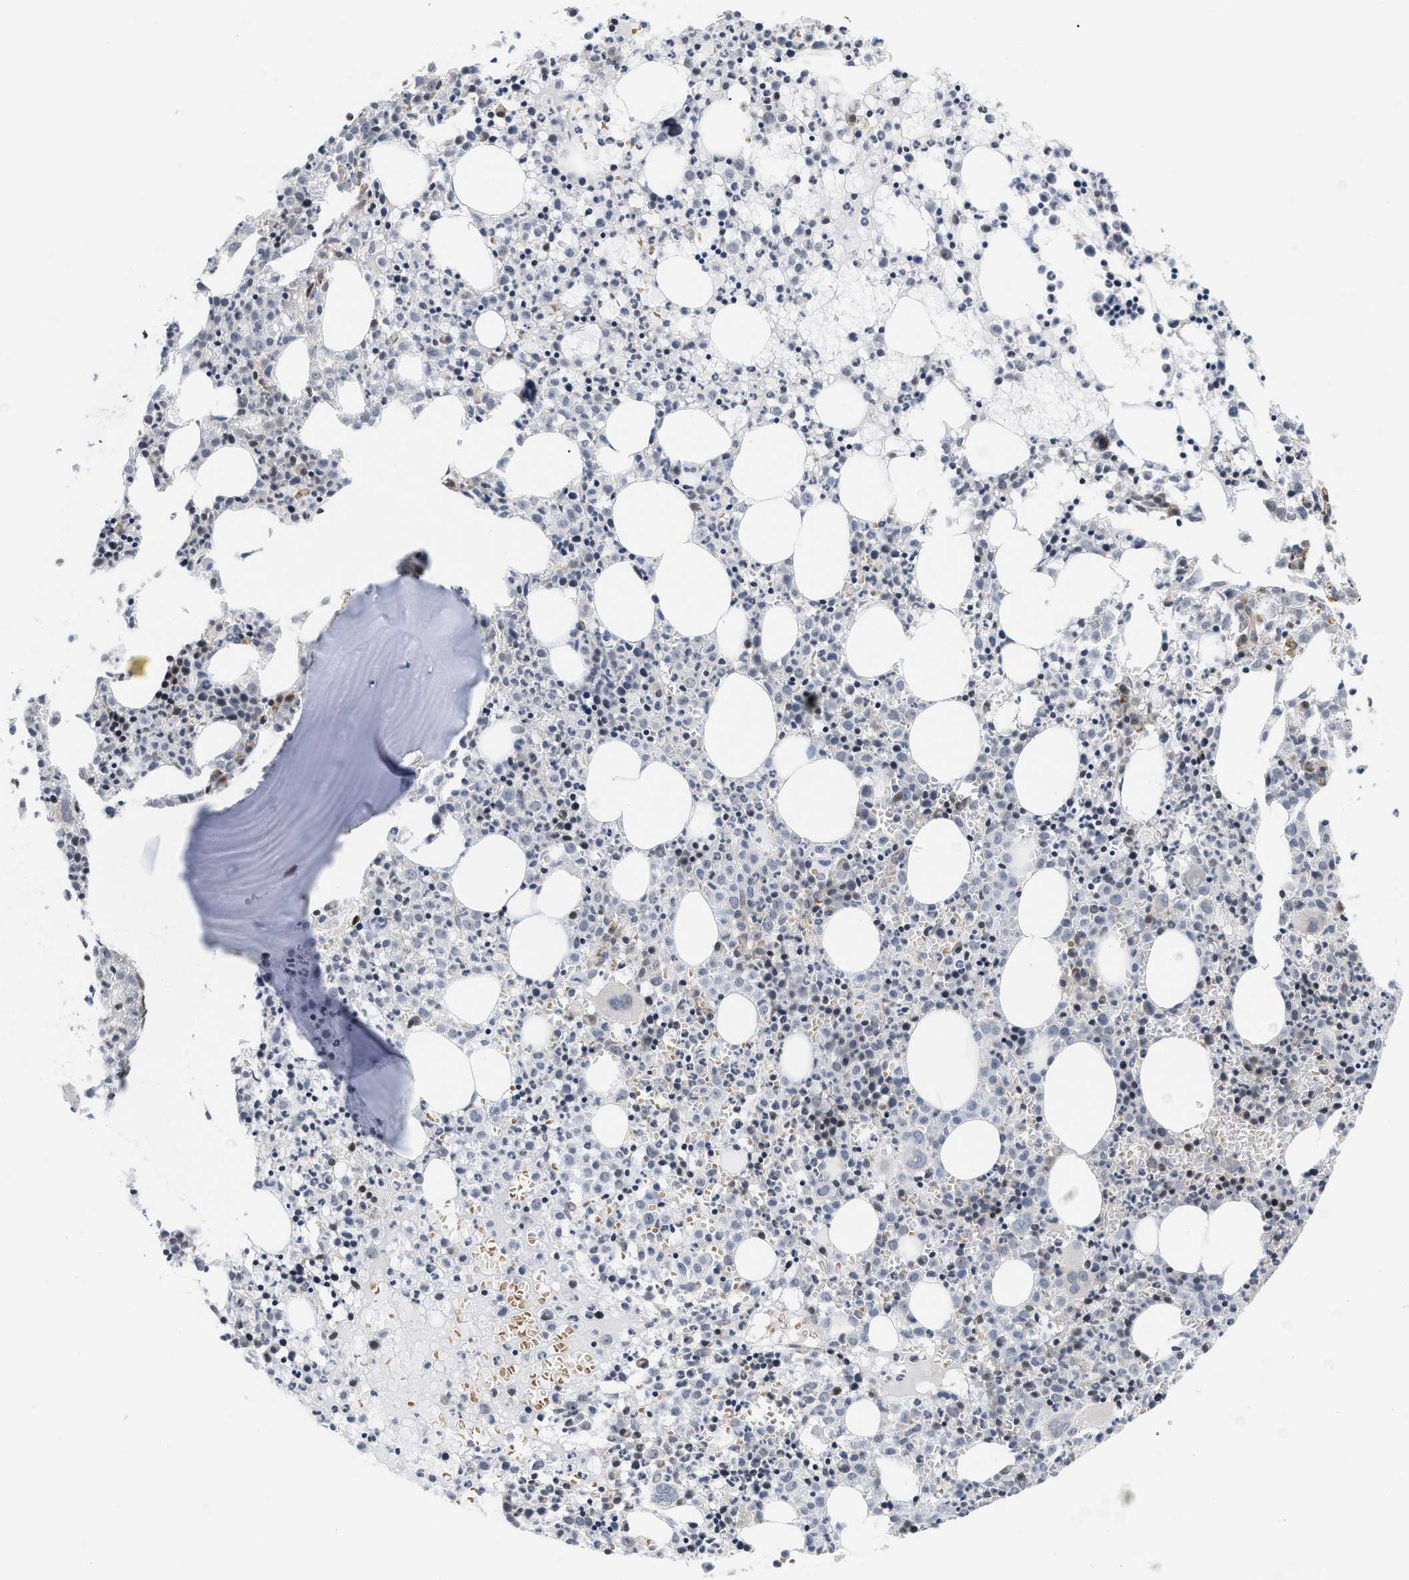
{"staining": {"intensity": "moderate", "quantity": "<25%", "location": "cytoplasmic/membranous,nuclear"}, "tissue": "bone marrow", "cell_type": "Hematopoietic cells", "image_type": "normal", "snomed": [{"axis": "morphology", "description": "Normal tissue, NOS"}, {"axis": "morphology", "description": "Inflammation, NOS"}, {"axis": "topography", "description": "Bone marrow"}], "caption": "IHC (DAB) staining of benign human bone marrow demonstrates moderate cytoplasmic/membranous,nuclear protein expression in about <25% of hematopoietic cells. Nuclei are stained in blue.", "gene": "GPRASP2", "patient": {"sex": "male", "age": 25}}